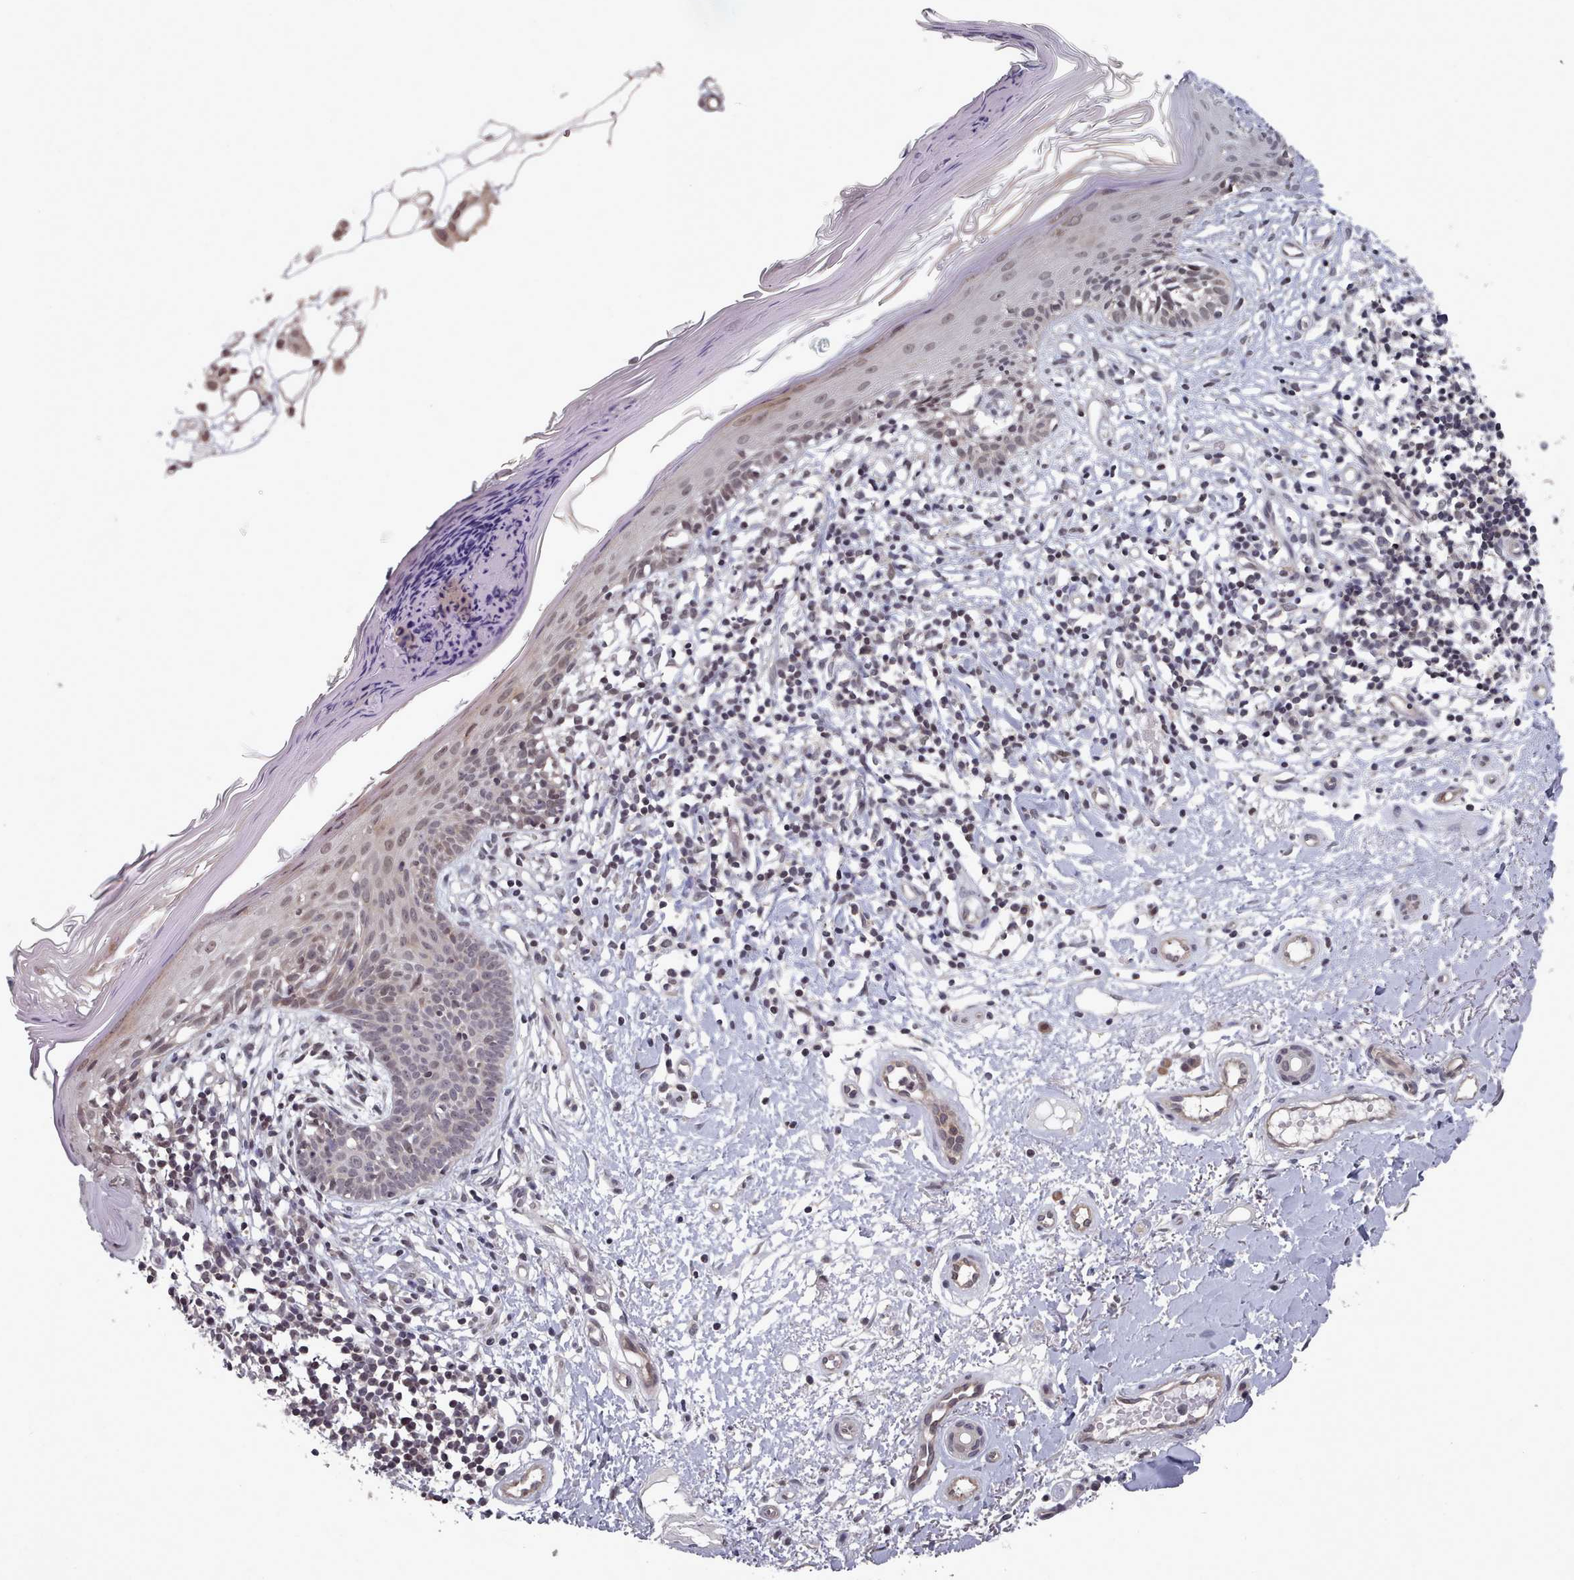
{"staining": {"intensity": "negative", "quantity": "none", "location": "none"}, "tissue": "skin cancer", "cell_type": "Tumor cells", "image_type": "cancer", "snomed": [{"axis": "morphology", "description": "Basal cell carcinoma"}, {"axis": "topography", "description": "Skin"}], "caption": "Skin basal cell carcinoma stained for a protein using IHC shows no staining tumor cells.", "gene": "HYAL3", "patient": {"sex": "male", "age": 78}}